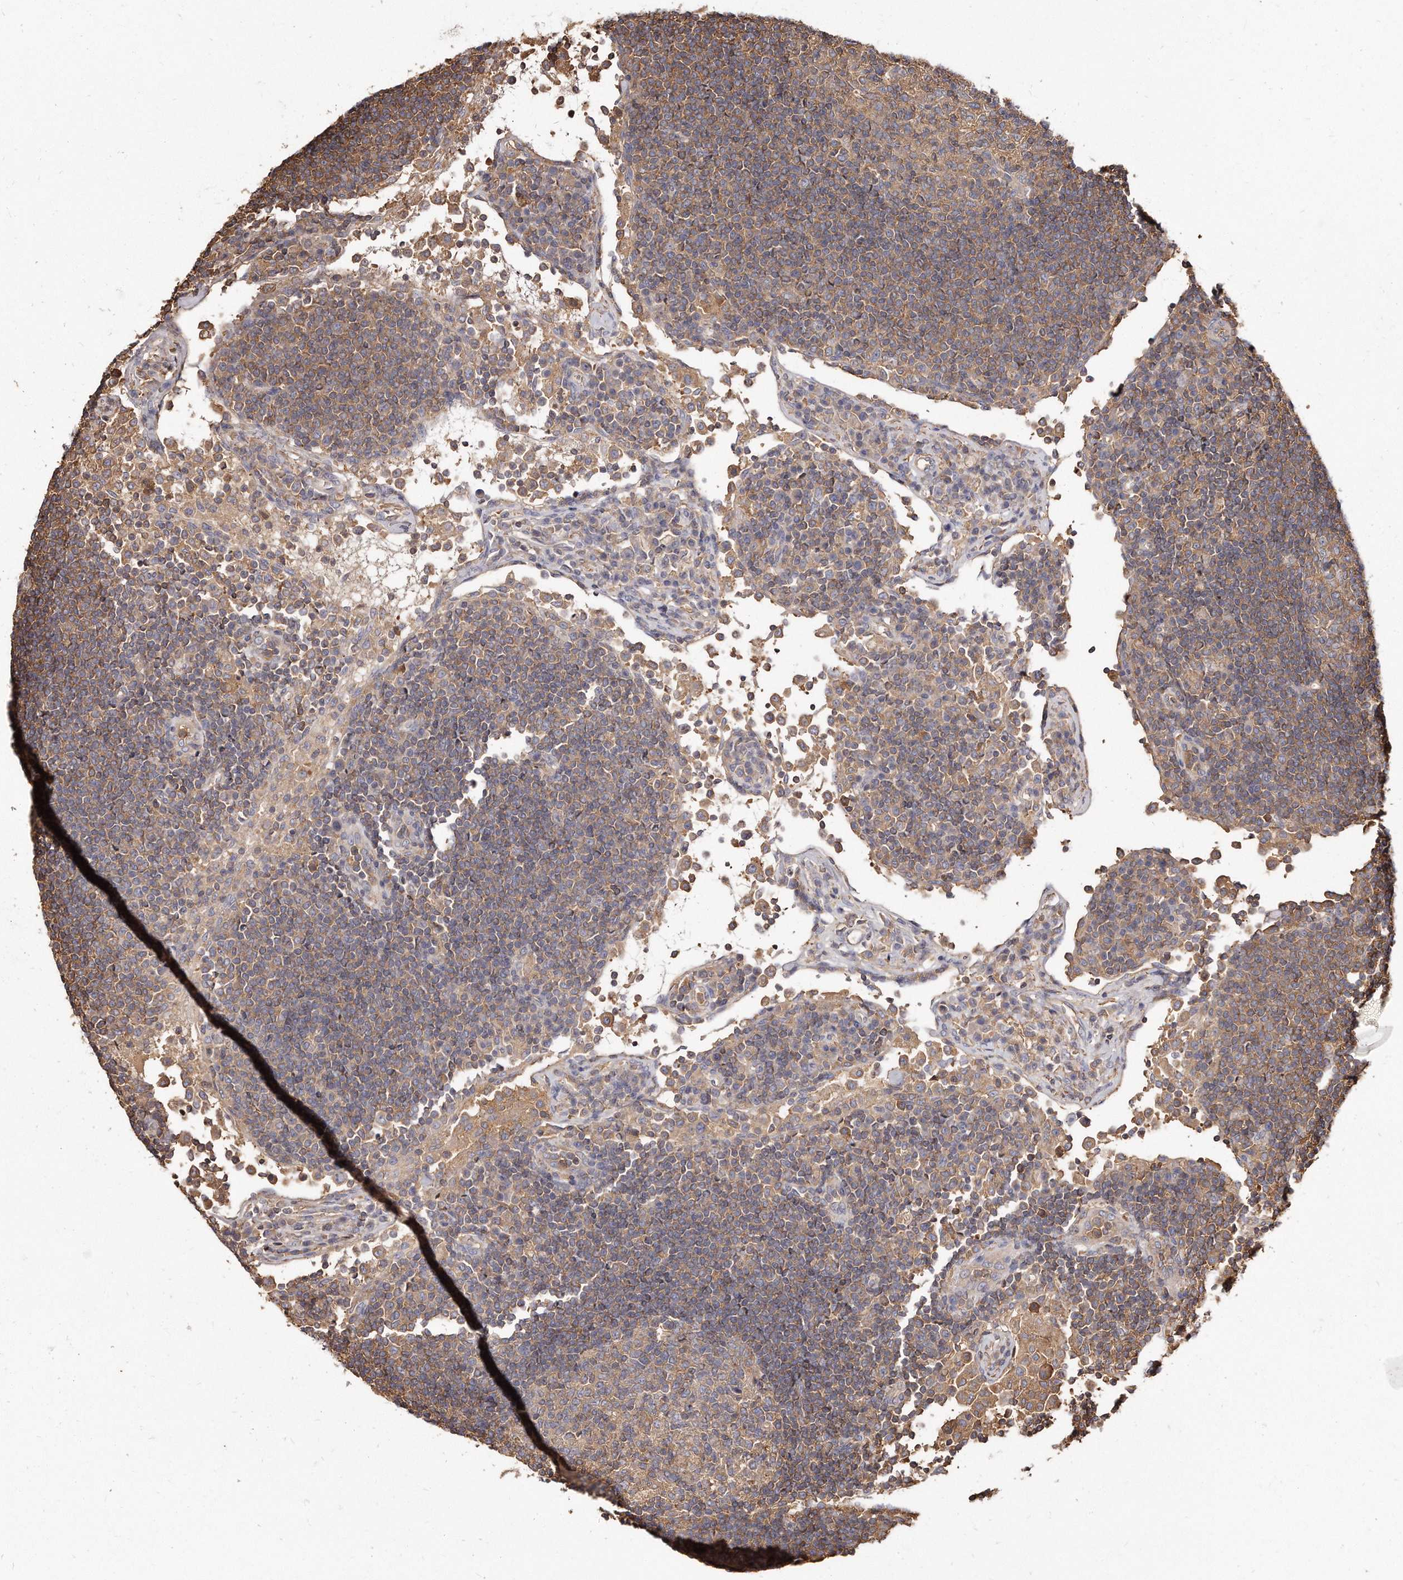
{"staining": {"intensity": "weak", "quantity": ">75%", "location": "cytoplasmic/membranous"}, "tissue": "lymph node", "cell_type": "Germinal center cells", "image_type": "normal", "snomed": [{"axis": "morphology", "description": "Normal tissue, NOS"}, {"axis": "topography", "description": "Lymph node"}], "caption": "An immunohistochemistry micrograph of unremarkable tissue is shown. Protein staining in brown shows weak cytoplasmic/membranous positivity in lymph node within germinal center cells. The staining was performed using DAB, with brown indicating positive protein expression. Nuclei are stained blue with hematoxylin.", "gene": "CAP1", "patient": {"sex": "female", "age": 53}}